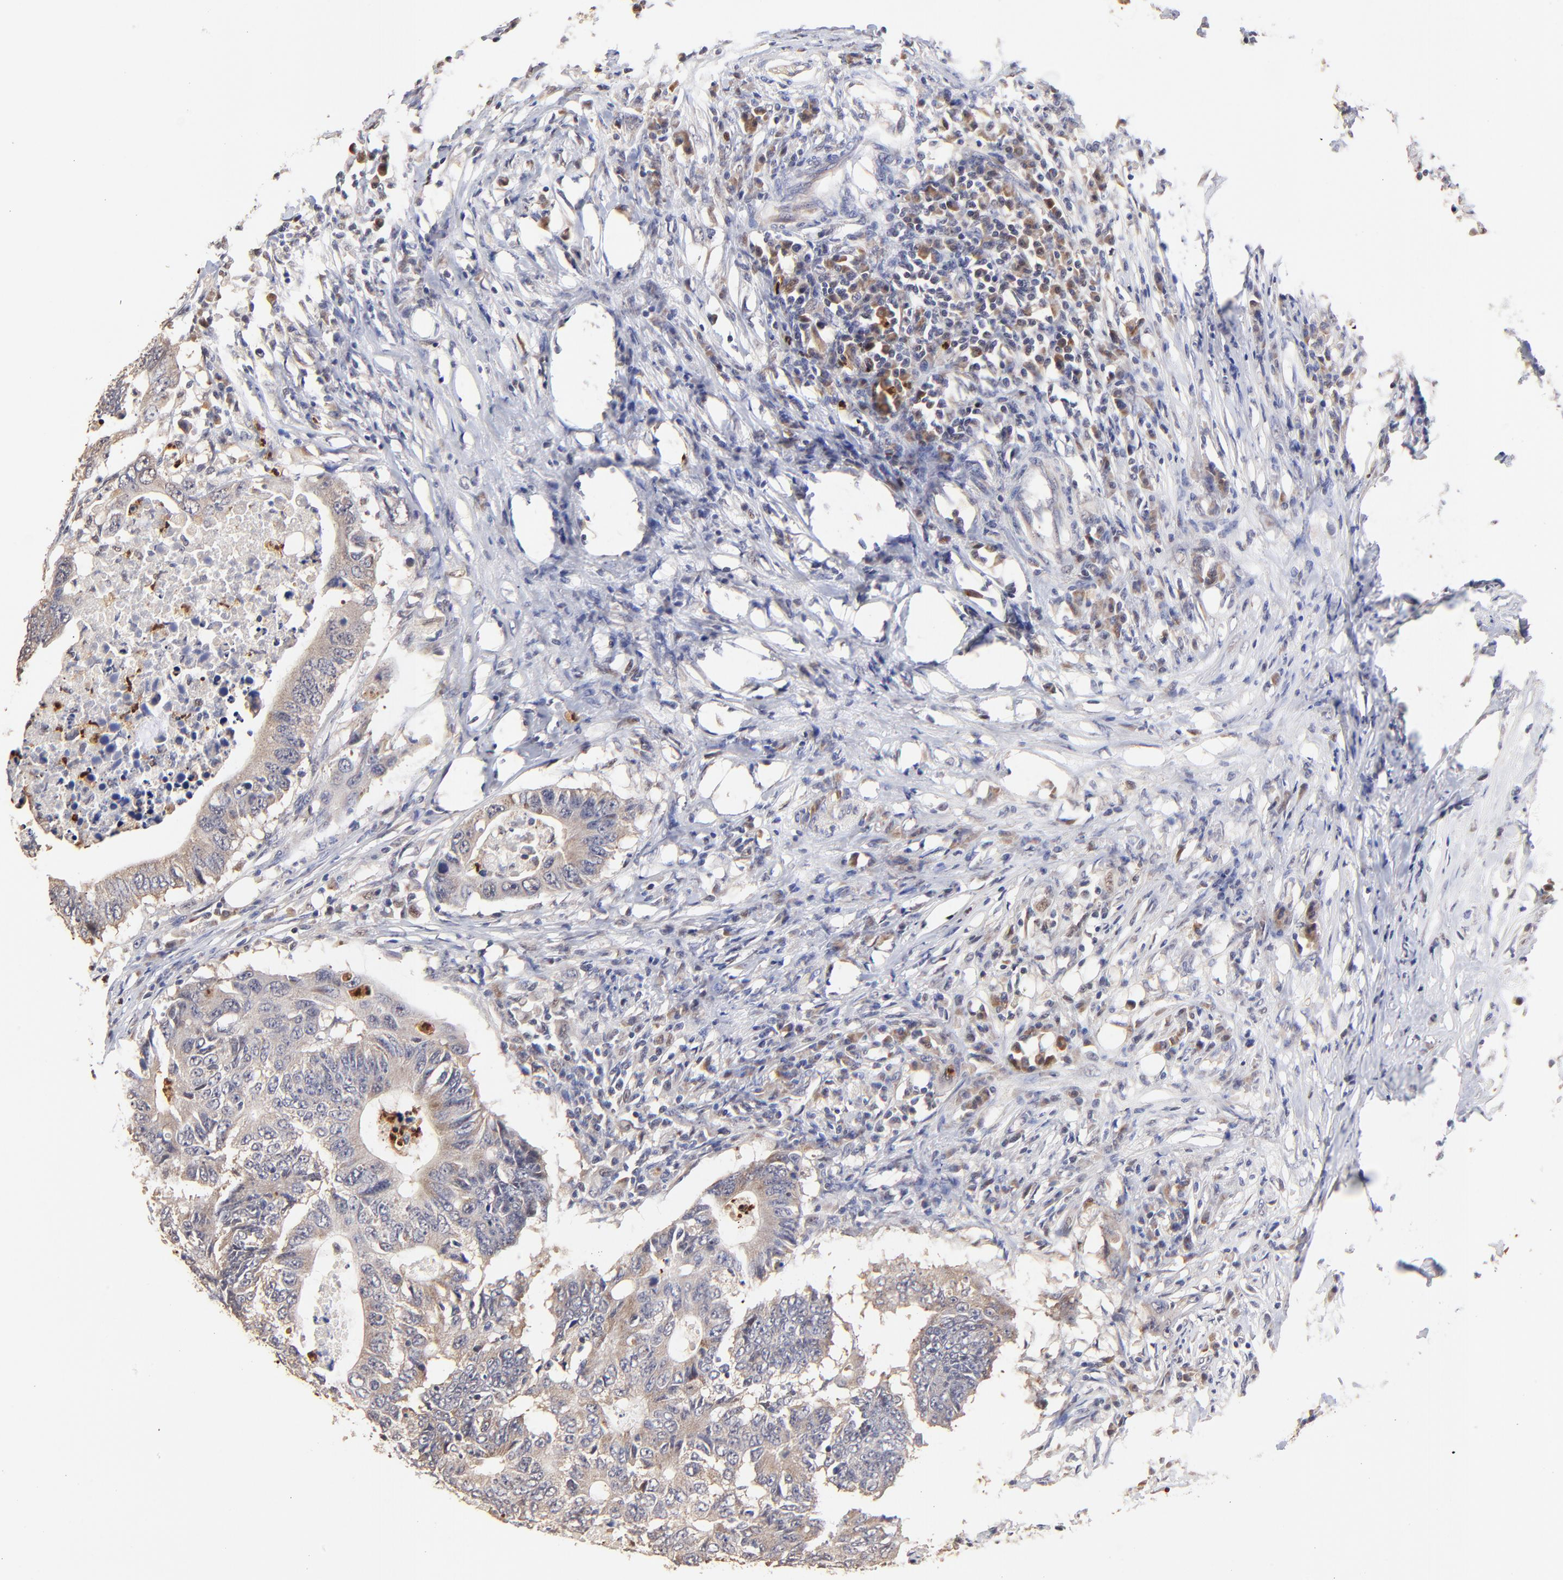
{"staining": {"intensity": "moderate", "quantity": "25%-75%", "location": "cytoplasmic/membranous"}, "tissue": "colorectal cancer", "cell_type": "Tumor cells", "image_type": "cancer", "snomed": [{"axis": "morphology", "description": "Adenocarcinoma, NOS"}, {"axis": "topography", "description": "Colon"}], "caption": "Protein analysis of adenocarcinoma (colorectal) tissue reveals moderate cytoplasmic/membranous positivity in about 25%-75% of tumor cells.", "gene": "BBOF1", "patient": {"sex": "male", "age": 71}}